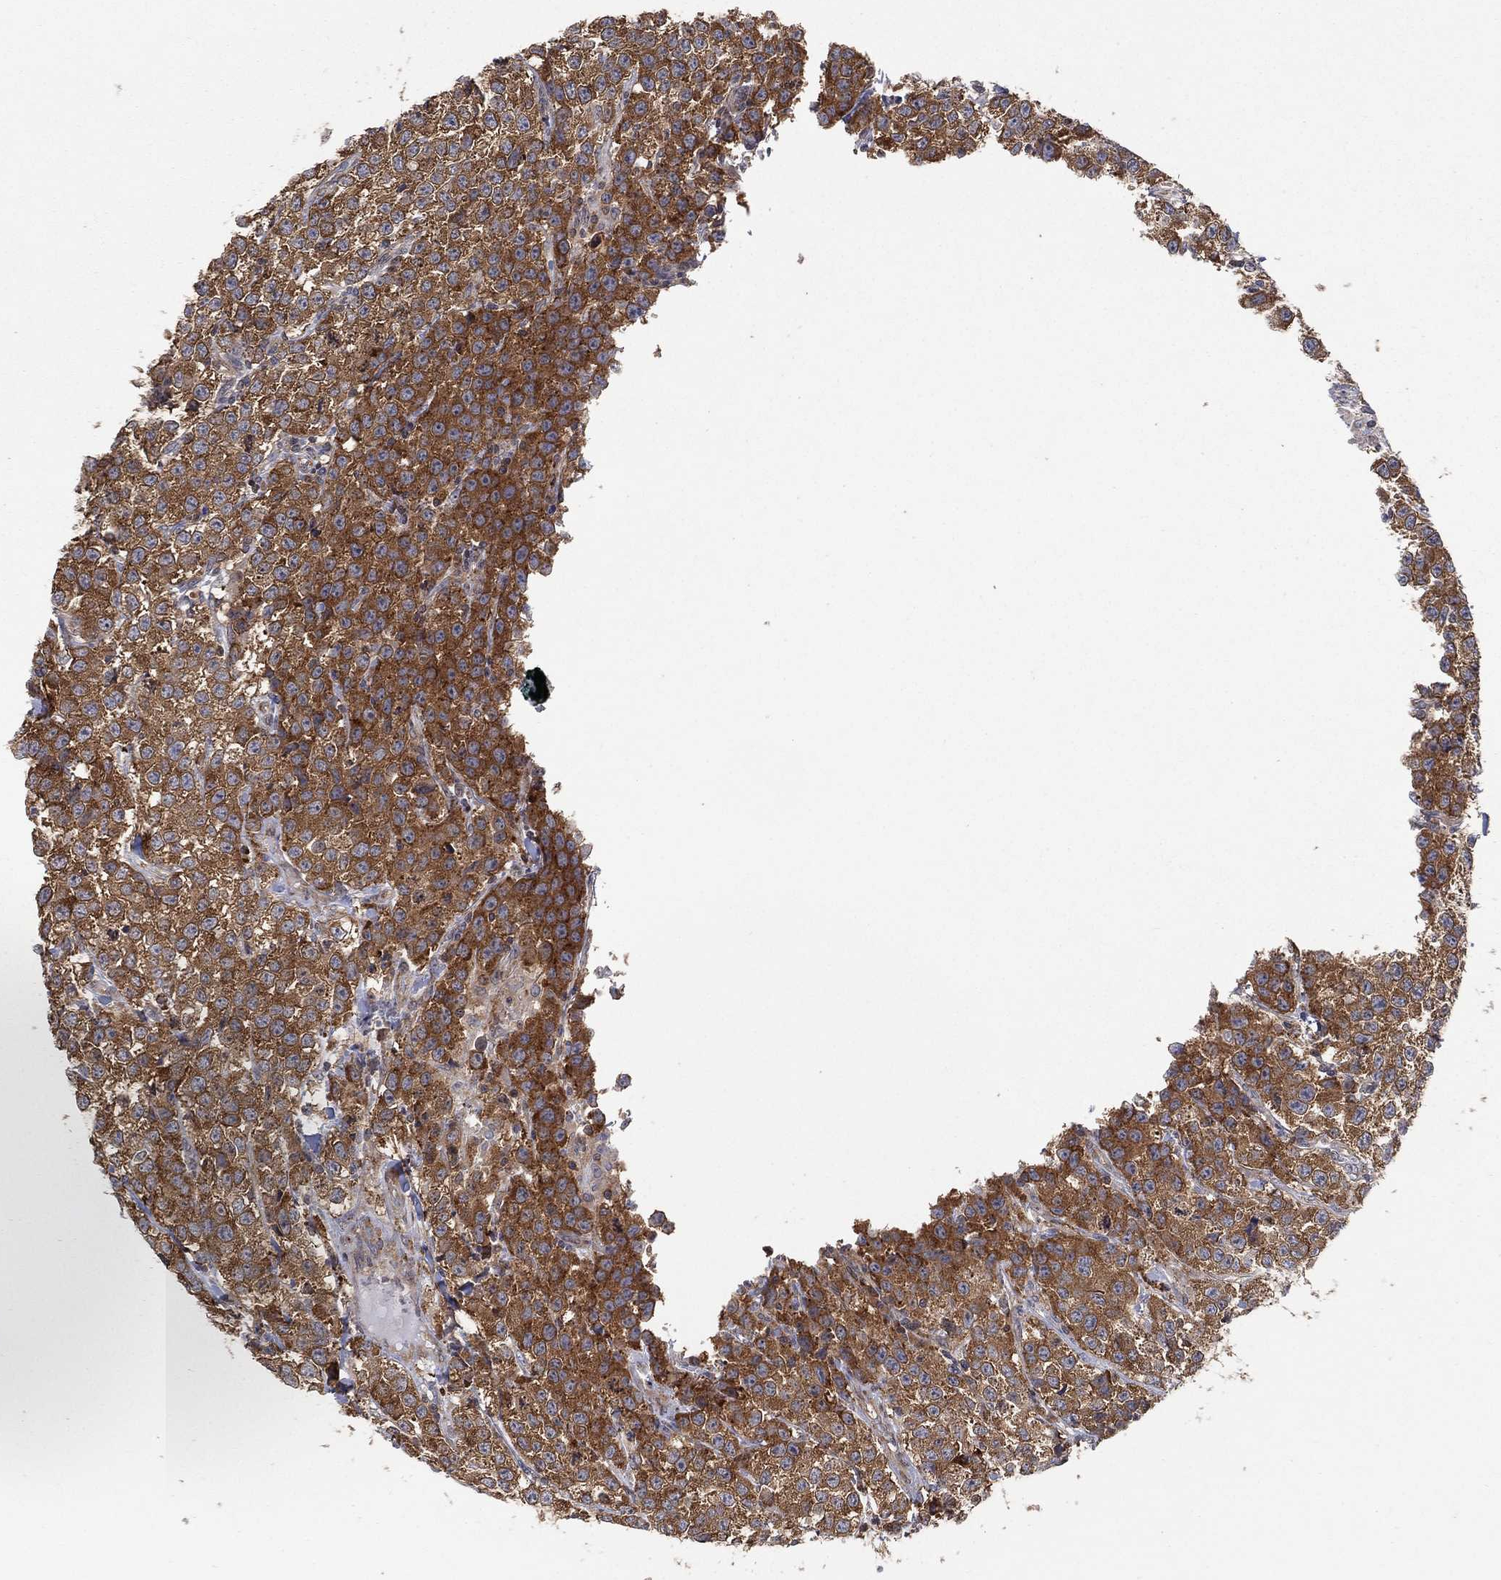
{"staining": {"intensity": "moderate", "quantity": ">75%", "location": "cytoplasmic/membranous"}, "tissue": "testis cancer", "cell_type": "Tumor cells", "image_type": "cancer", "snomed": [{"axis": "morphology", "description": "Seminoma, NOS"}, {"axis": "topography", "description": "Testis"}], "caption": "Human seminoma (testis) stained with a protein marker reveals moderate staining in tumor cells.", "gene": "TMTC4", "patient": {"sex": "male", "age": 59}}